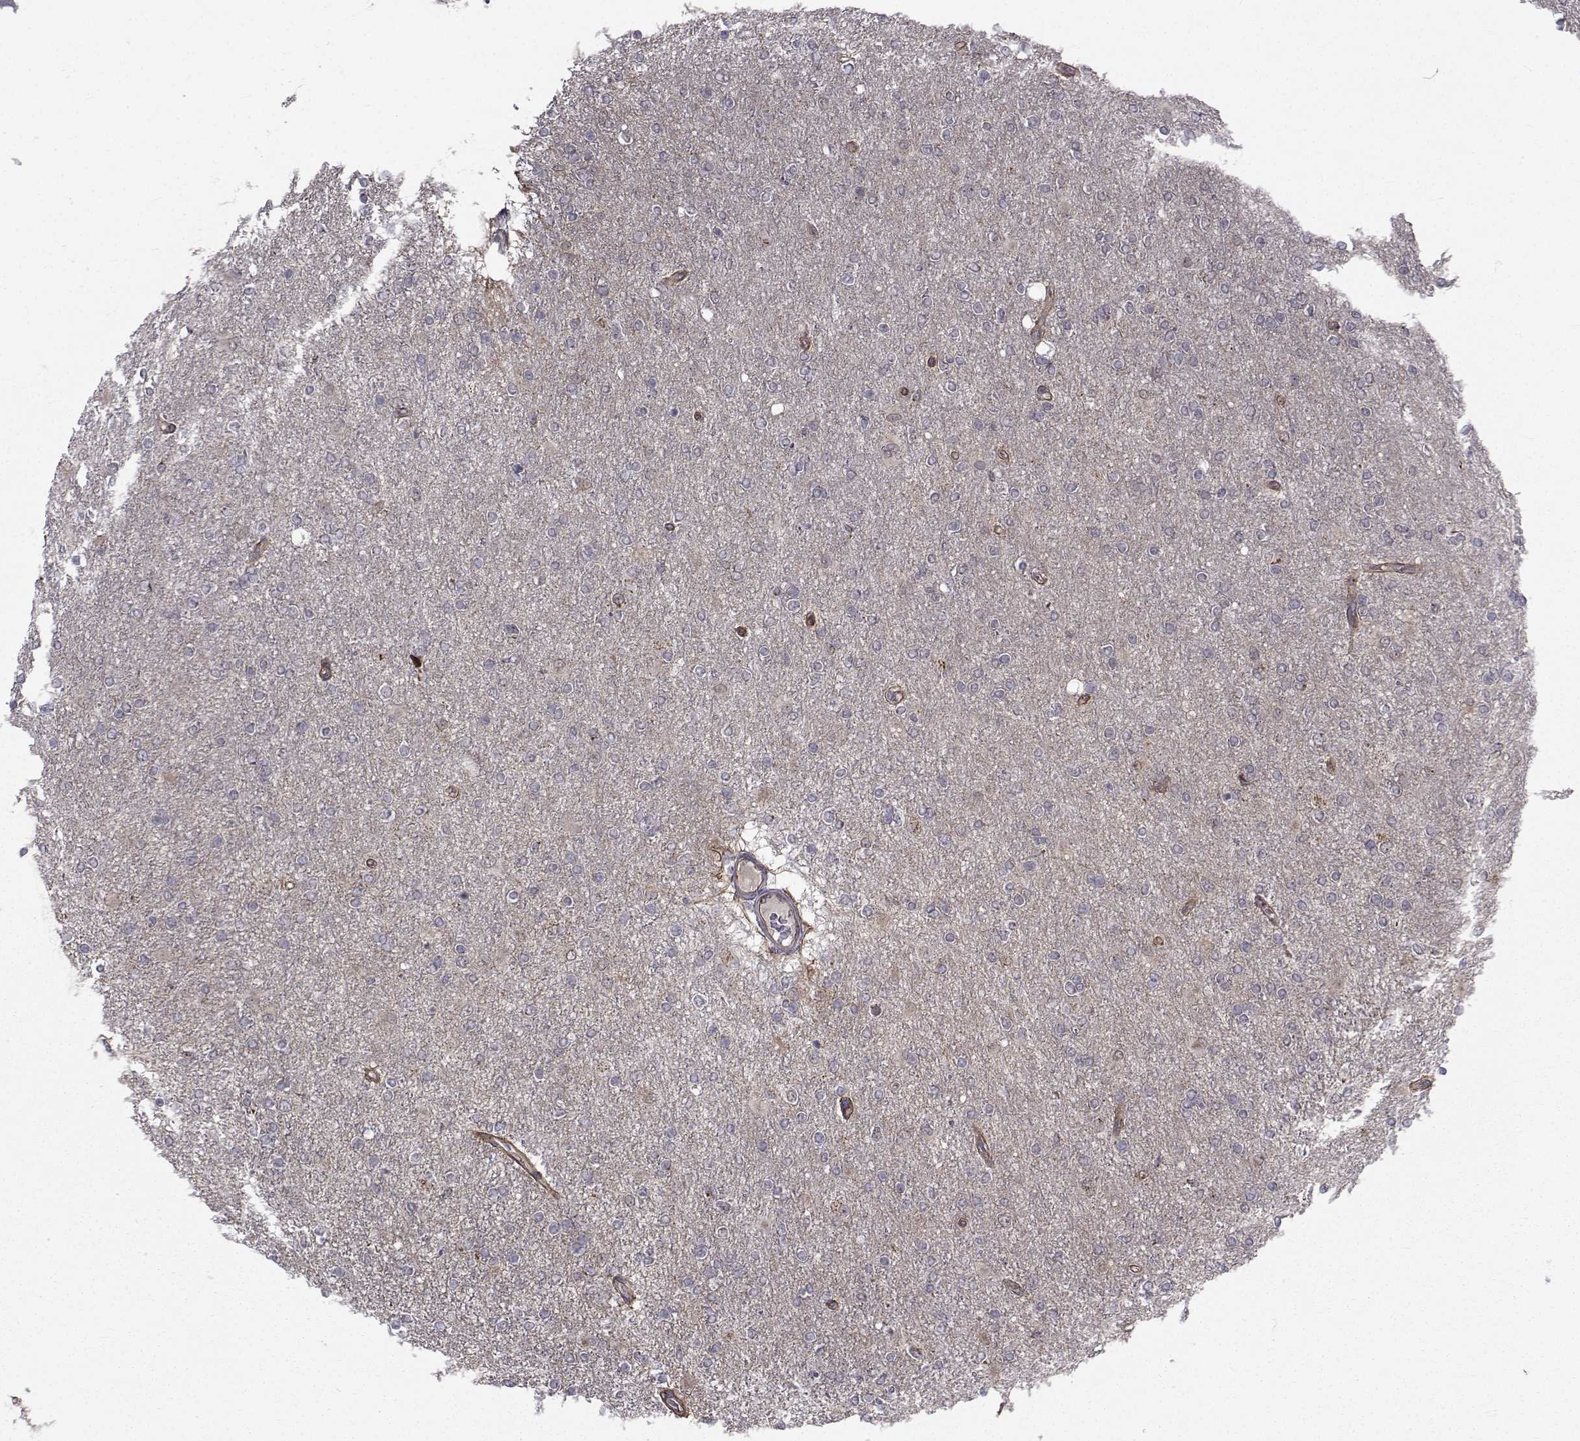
{"staining": {"intensity": "negative", "quantity": "none", "location": "none"}, "tissue": "glioma", "cell_type": "Tumor cells", "image_type": "cancer", "snomed": [{"axis": "morphology", "description": "Glioma, malignant, High grade"}, {"axis": "topography", "description": "Cerebral cortex"}], "caption": "Immunohistochemistry image of neoplastic tissue: glioma stained with DAB demonstrates no significant protein positivity in tumor cells.", "gene": "ATP6V1C2", "patient": {"sex": "male", "age": 70}}